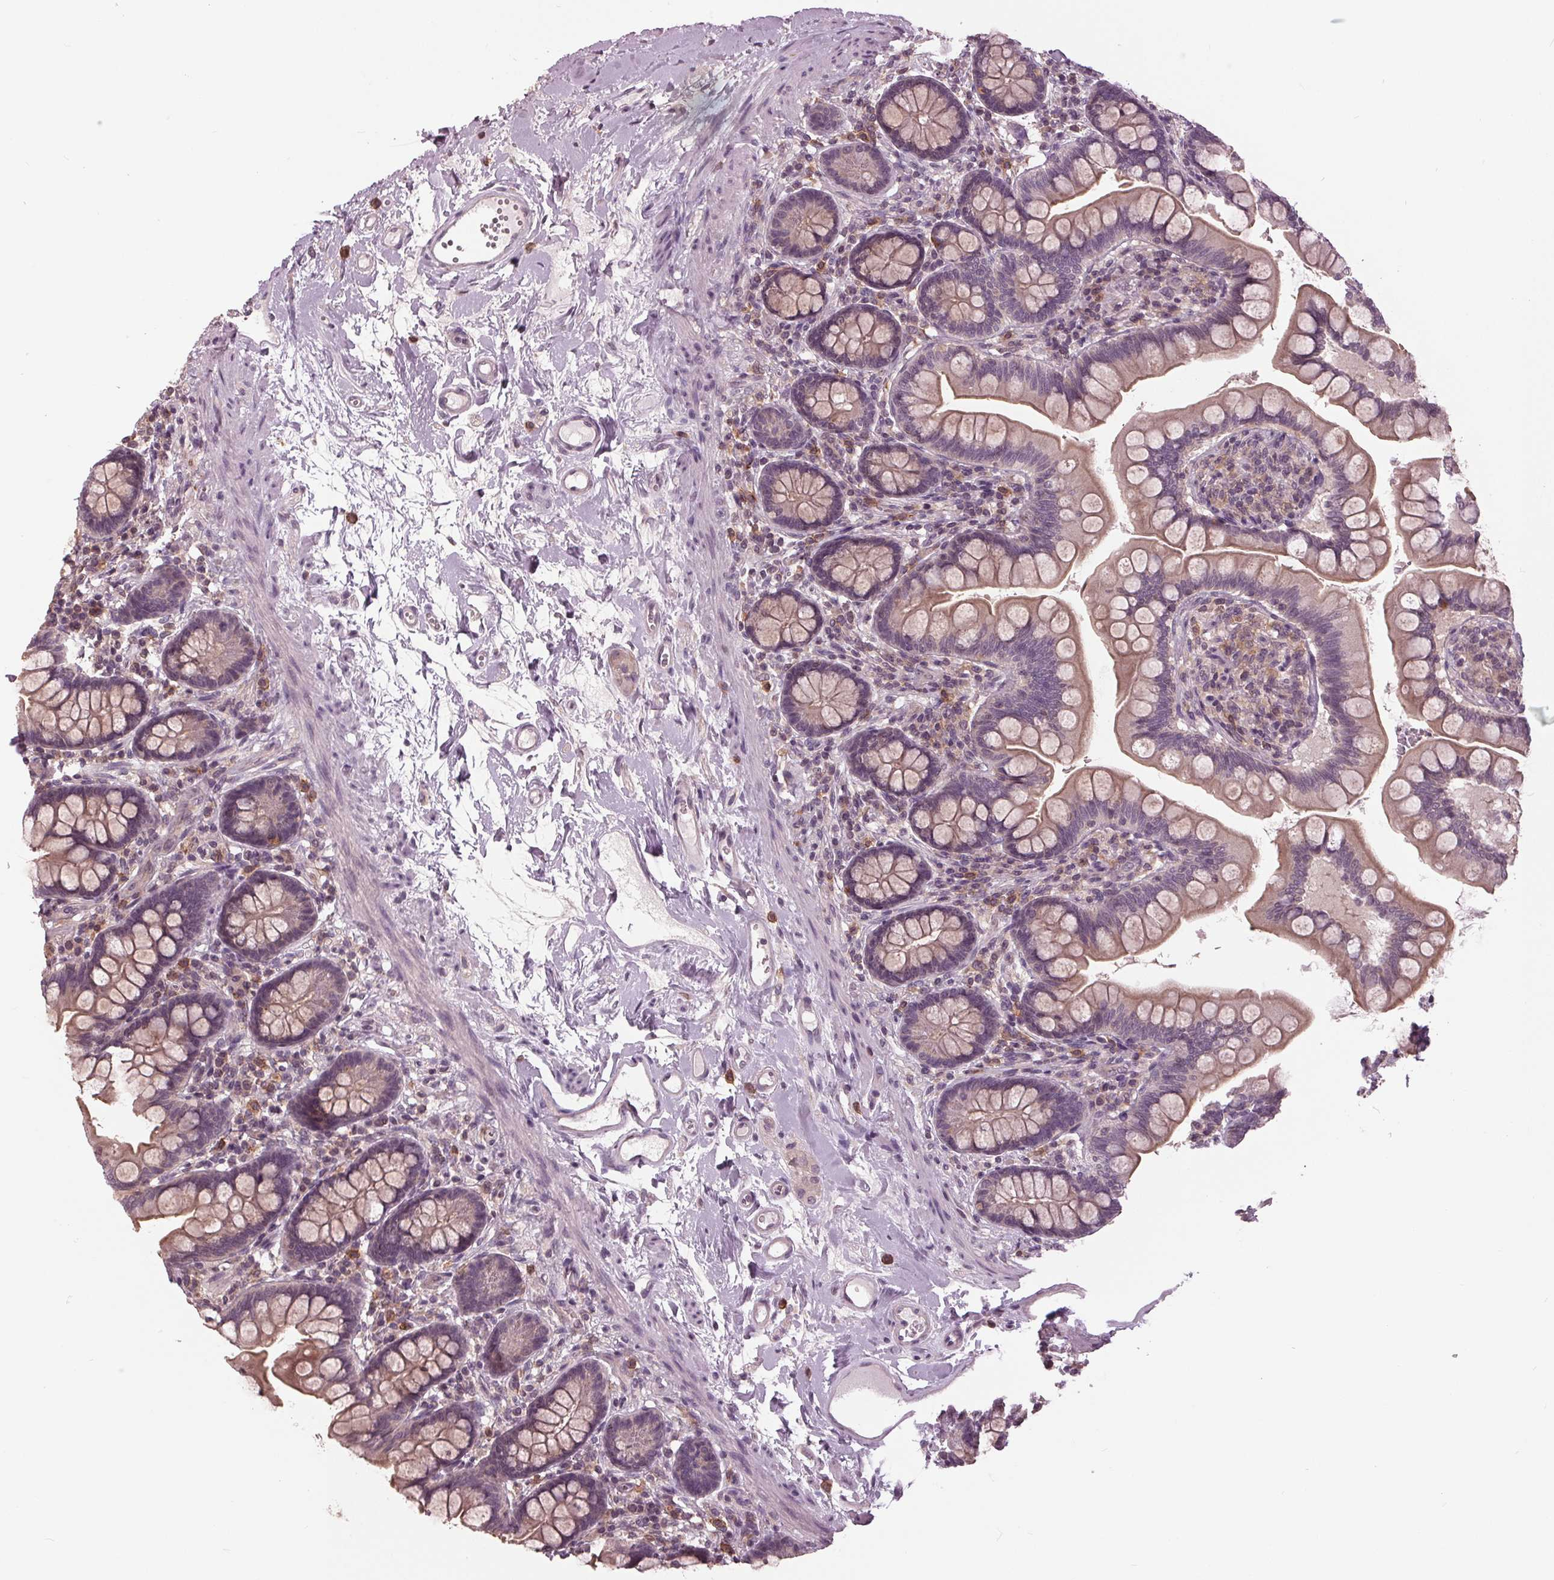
{"staining": {"intensity": "weak", "quantity": "25%-75%", "location": "cytoplasmic/membranous"}, "tissue": "small intestine", "cell_type": "Glandular cells", "image_type": "normal", "snomed": [{"axis": "morphology", "description": "Normal tissue, NOS"}, {"axis": "topography", "description": "Small intestine"}], "caption": "Unremarkable small intestine reveals weak cytoplasmic/membranous staining in about 25%-75% of glandular cells Nuclei are stained in blue..", "gene": "SIGLEC6", "patient": {"sex": "female", "age": 56}}